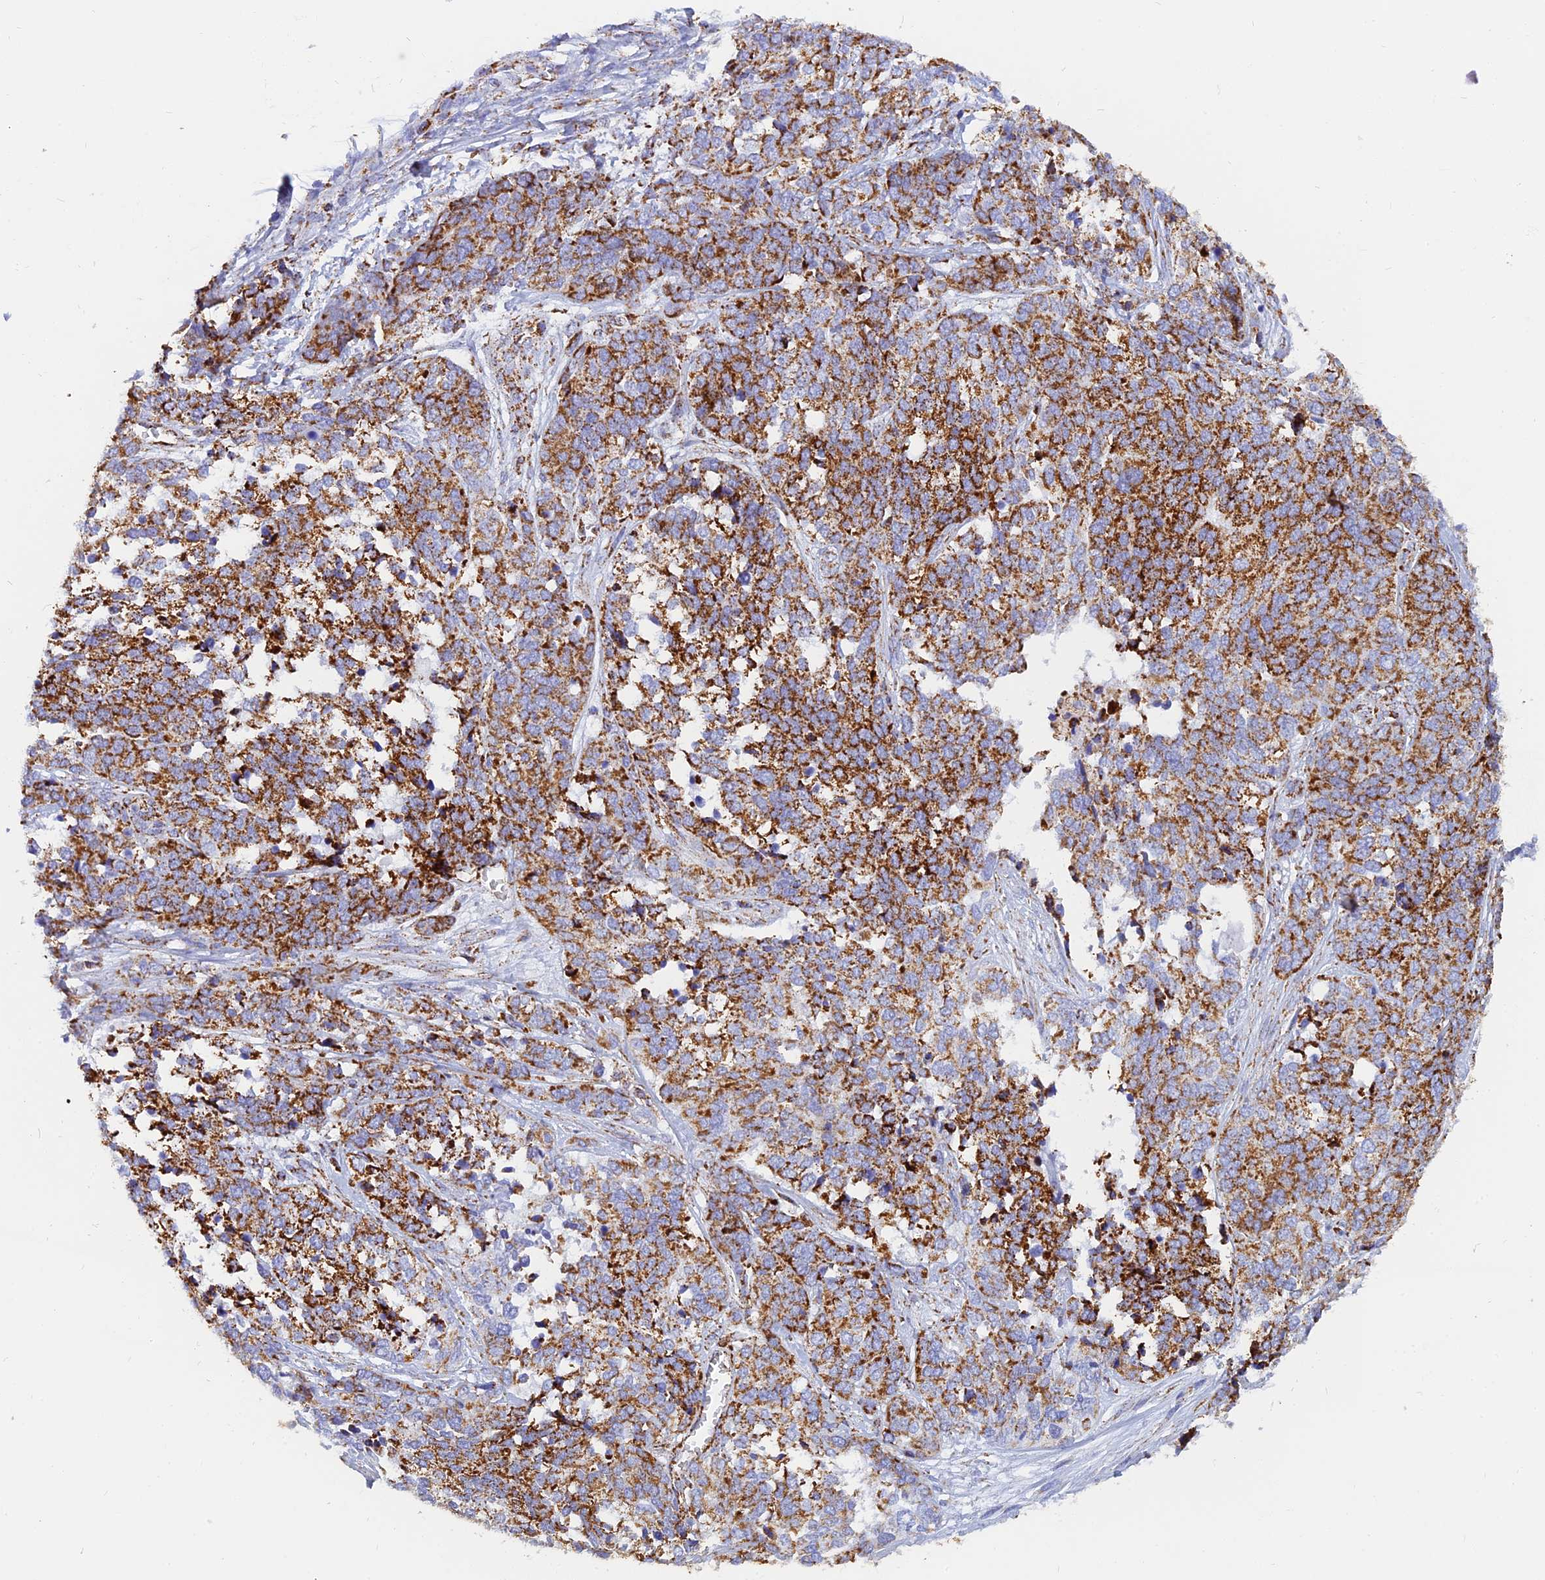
{"staining": {"intensity": "moderate", "quantity": ">75%", "location": "cytoplasmic/membranous"}, "tissue": "ovarian cancer", "cell_type": "Tumor cells", "image_type": "cancer", "snomed": [{"axis": "morphology", "description": "Cystadenocarcinoma, serous, NOS"}, {"axis": "topography", "description": "Ovary"}], "caption": "A histopathology image showing moderate cytoplasmic/membranous expression in about >75% of tumor cells in ovarian cancer (serous cystadenocarcinoma), as visualized by brown immunohistochemical staining.", "gene": "NDUFB6", "patient": {"sex": "female", "age": 44}}